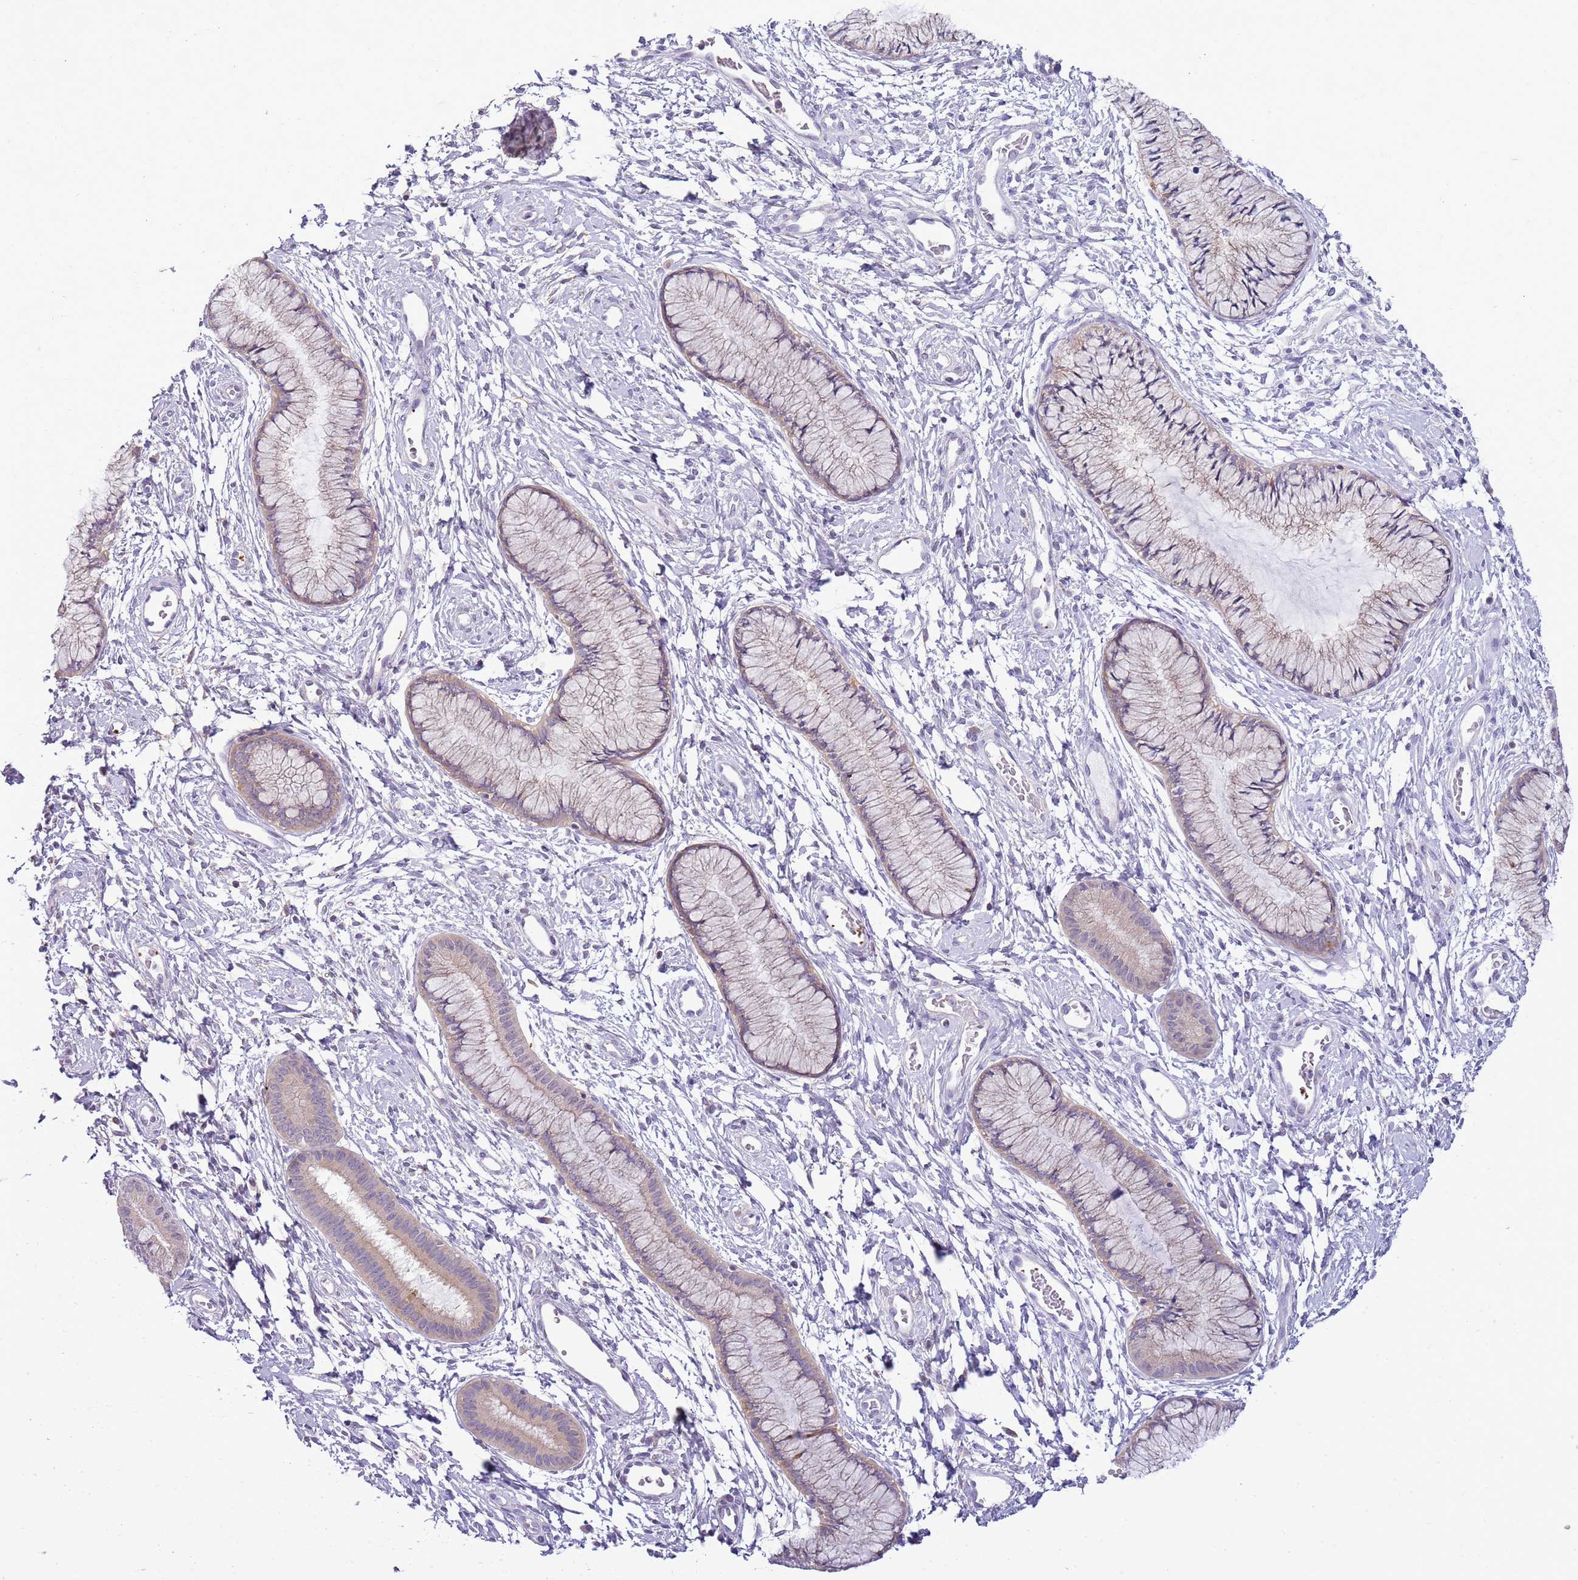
{"staining": {"intensity": "weak", "quantity": "<25%", "location": "cytoplasmic/membranous"}, "tissue": "cervix", "cell_type": "Glandular cells", "image_type": "normal", "snomed": [{"axis": "morphology", "description": "Normal tissue, NOS"}, {"axis": "topography", "description": "Cervix"}], "caption": "This is a photomicrograph of IHC staining of unremarkable cervix, which shows no staining in glandular cells.", "gene": "CAPN7", "patient": {"sex": "female", "age": 42}}